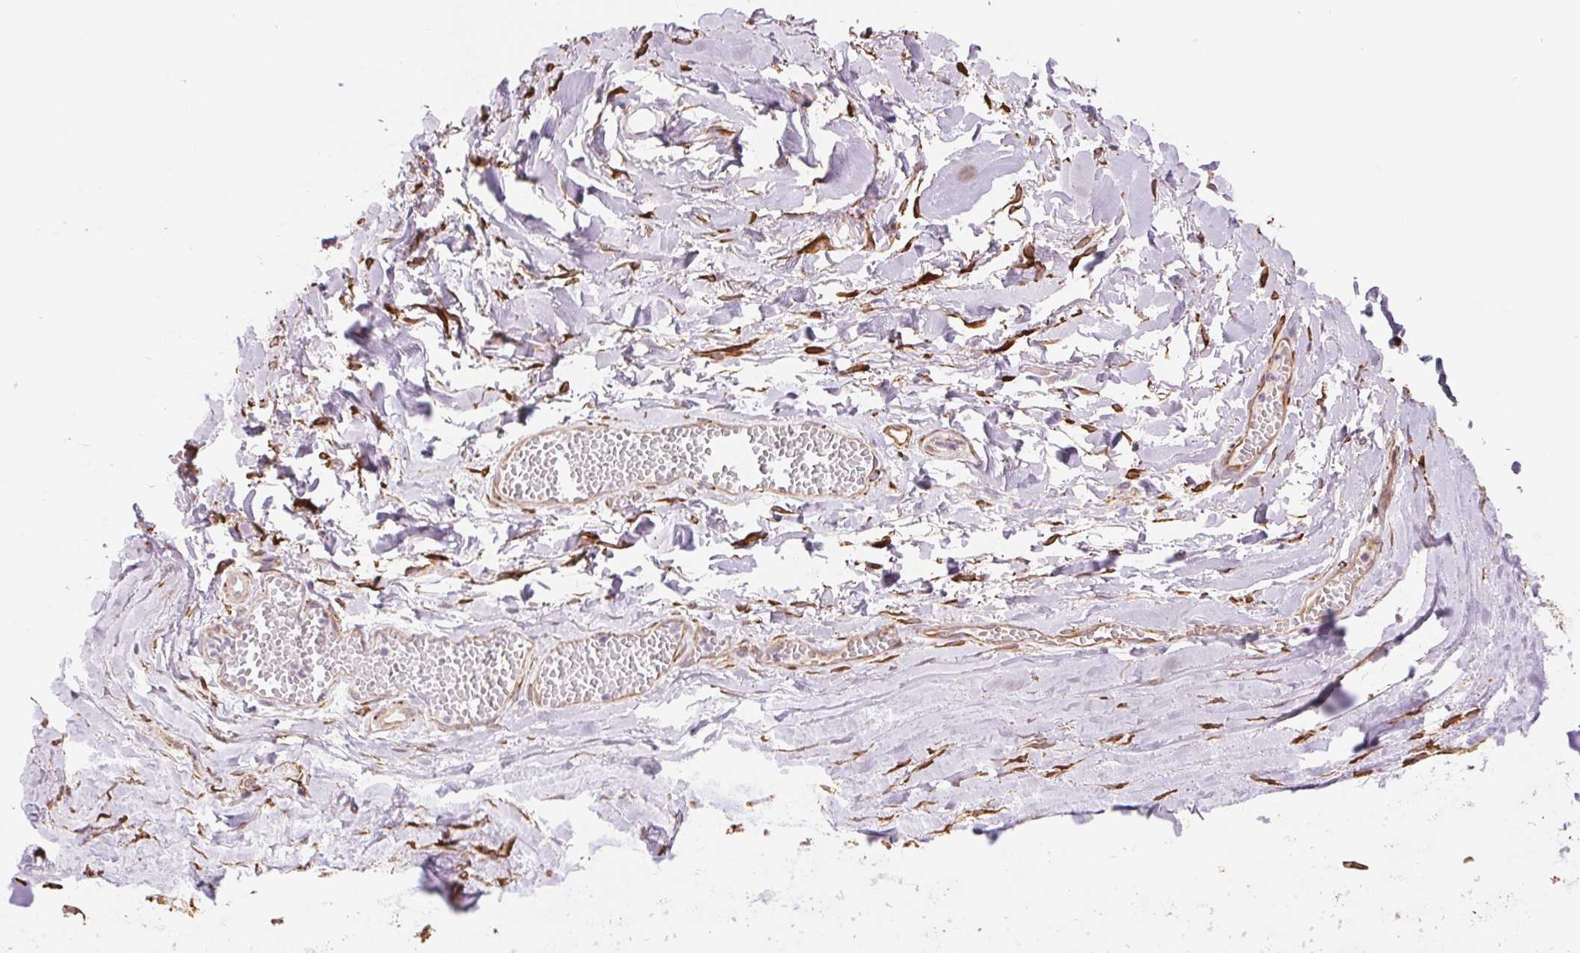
{"staining": {"intensity": "moderate", "quantity": ">75%", "location": "cytoplasmic/membranous"}, "tissue": "soft tissue", "cell_type": "Chondrocytes", "image_type": "normal", "snomed": [{"axis": "morphology", "description": "Normal tissue, NOS"}, {"axis": "topography", "description": "Cartilage tissue"}, {"axis": "topography", "description": "Nasopharynx"}, {"axis": "topography", "description": "Thyroid gland"}], "caption": "Immunohistochemical staining of benign soft tissue displays medium levels of moderate cytoplasmic/membranous positivity in approximately >75% of chondrocytes.", "gene": "FKBP10", "patient": {"sex": "male", "age": 63}}